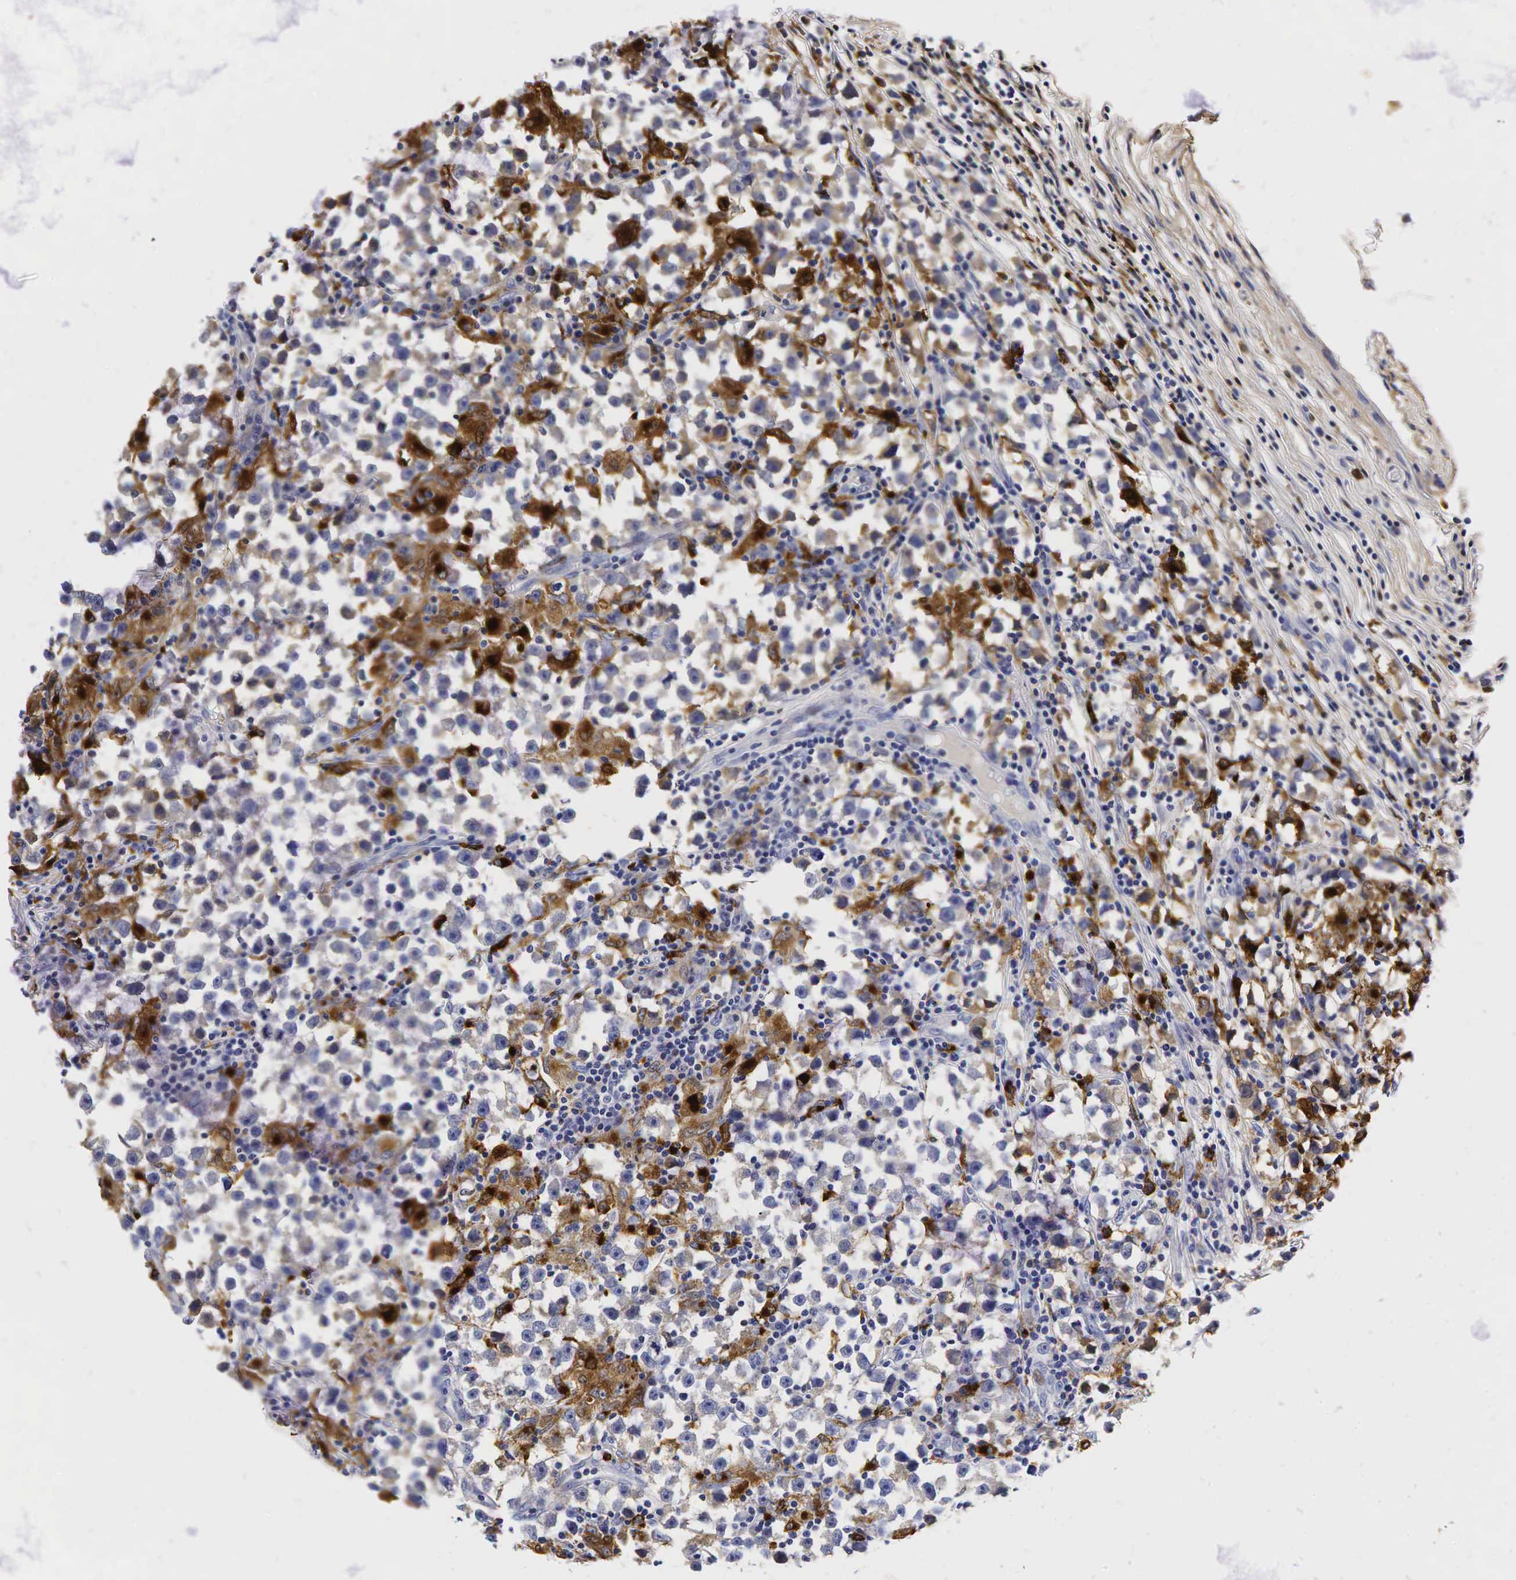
{"staining": {"intensity": "negative", "quantity": "none", "location": "none"}, "tissue": "testis cancer", "cell_type": "Tumor cells", "image_type": "cancer", "snomed": [{"axis": "morphology", "description": "Seminoma, NOS"}, {"axis": "topography", "description": "Testis"}], "caption": "Human testis seminoma stained for a protein using IHC reveals no expression in tumor cells.", "gene": "LYZ", "patient": {"sex": "male", "age": 33}}